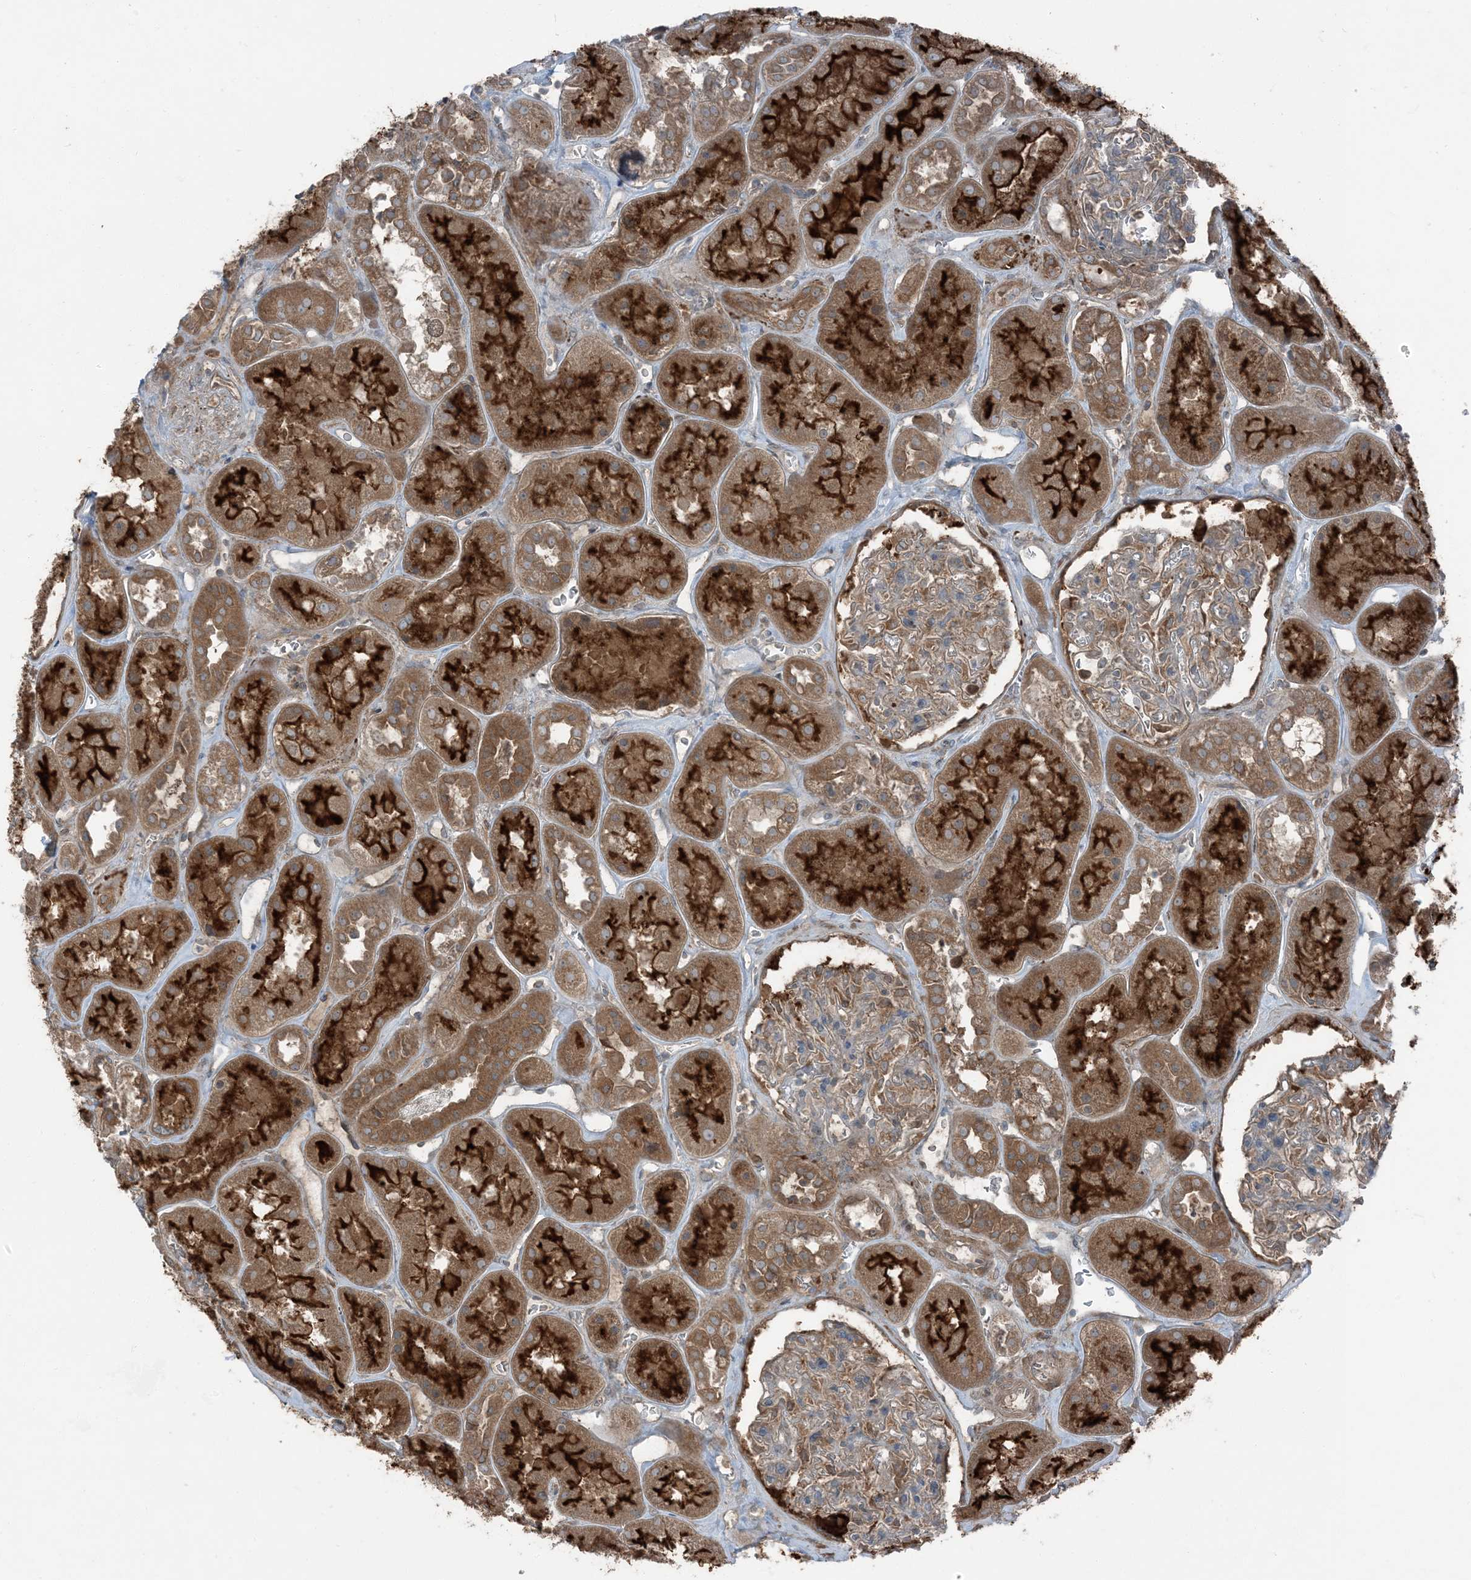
{"staining": {"intensity": "weak", "quantity": "<25%", "location": "cytoplasmic/membranous"}, "tissue": "kidney", "cell_type": "Cells in glomeruli", "image_type": "normal", "snomed": [{"axis": "morphology", "description": "Normal tissue, NOS"}, {"axis": "topography", "description": "Kidney"}], "caption": "This photomicrograph is of normal kidney stained with immunohistochemistry to label a protein in brown with the nuclei are counter-stained blue. There is no expression in cells in glomeruli. (Immunohistochemistry (ihc), brightfield microscopy, high magnification).", "gene": "RAB3GAP1", "patient": {"sex": "male", "age": 70}}